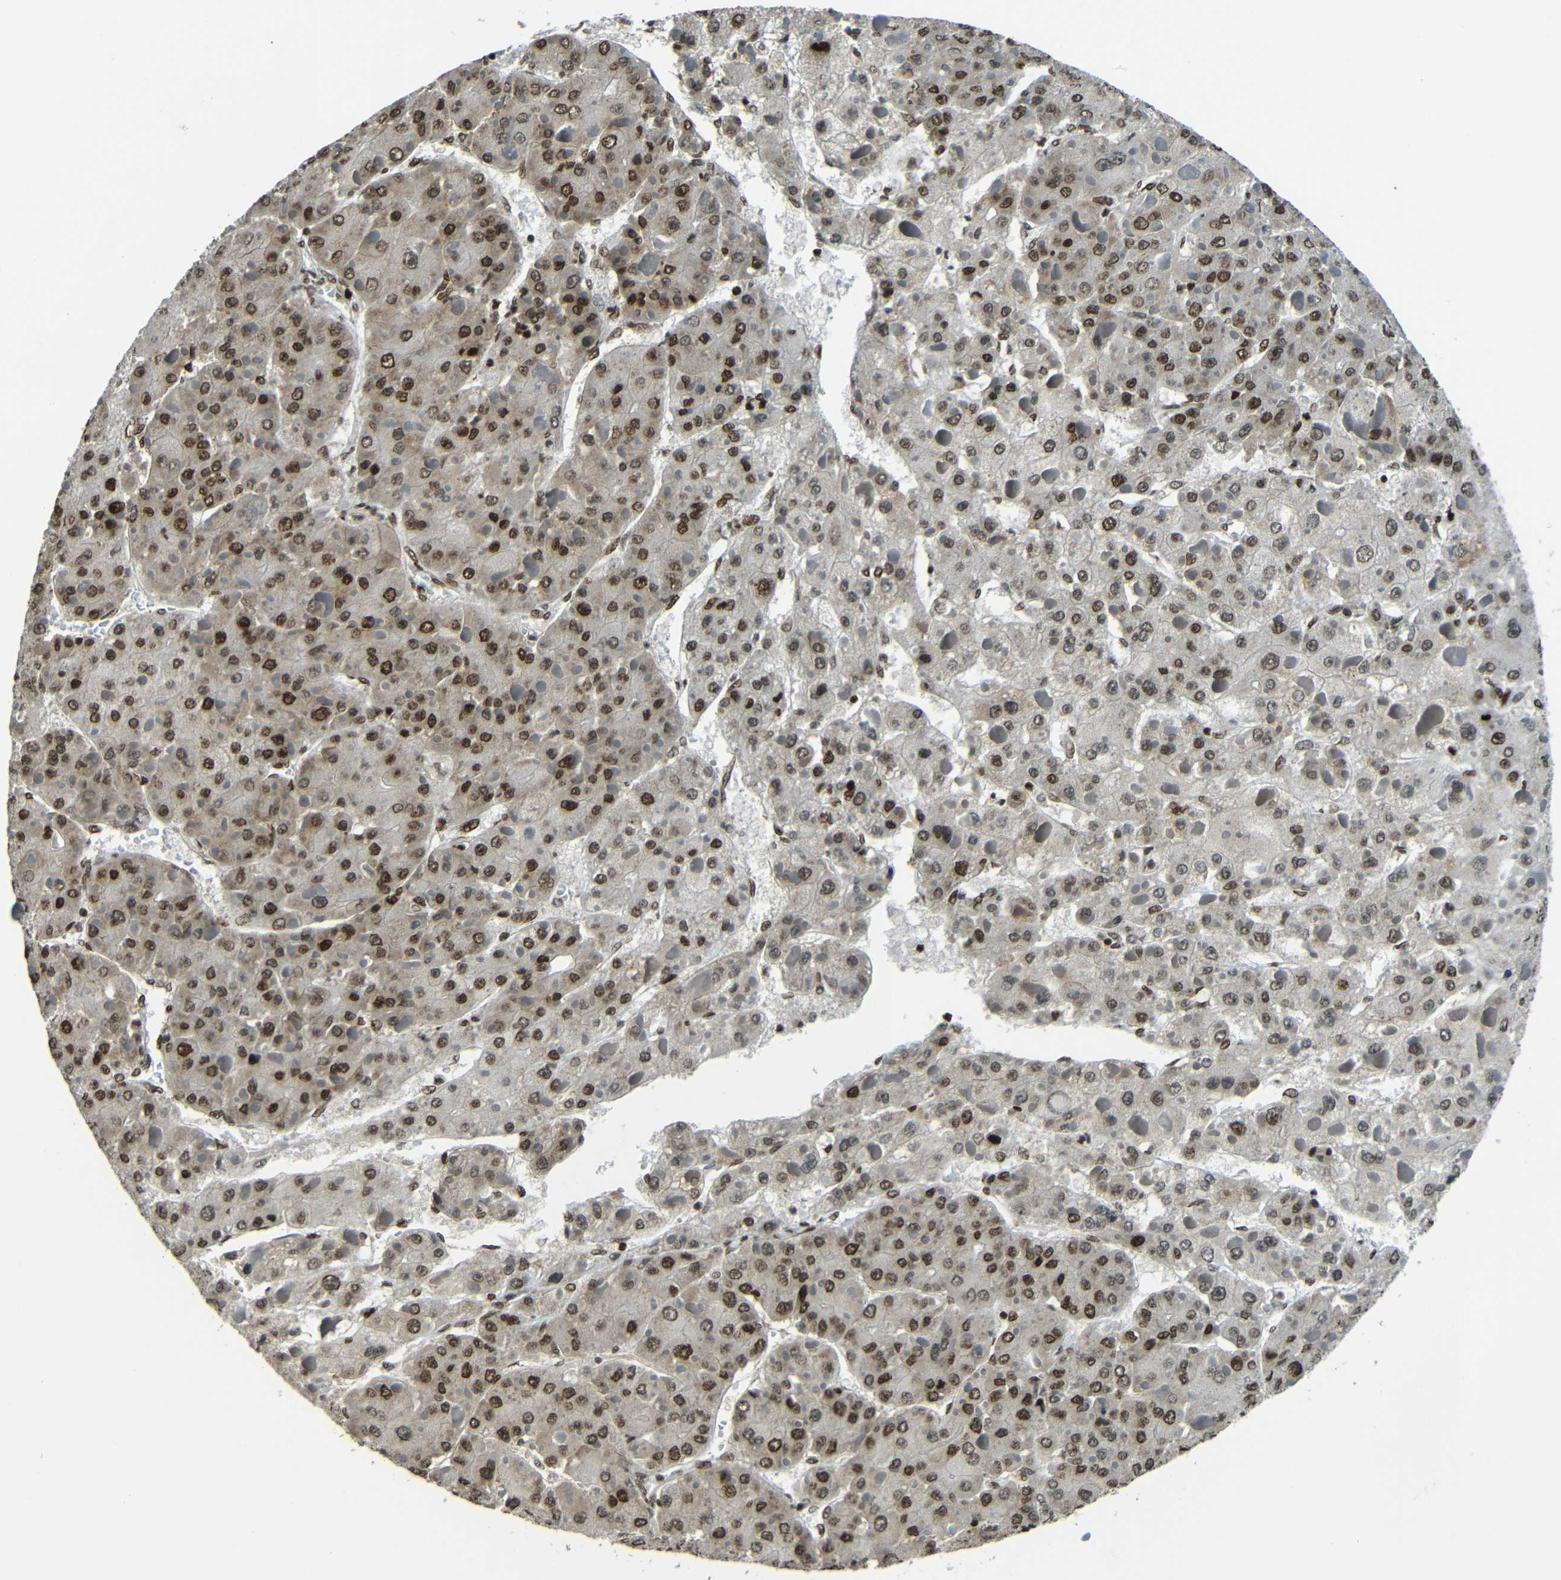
{"staining": {"intensity": "strong", "quantity": ">75%", "location": "cytoplasmic/membranous,nuclear"}, "tissue": "liver cancer", "cell_type": "Tumor cells", "image_type": "cancer", "snomed": [{"axis": "morphology", "description": "Carcinoma, Hepatocellular, NOS"}, {"axis": "topography", "description": "Liver"}], "caption": "Strong cytoplasmic/membranous and nuclear positivity for a protein is identified in approximately >75% of tumor cells of liver cancer using immunohistochemistry.", "gene": "PSIP1", "patient": {"sex": "female", "age": 73}}